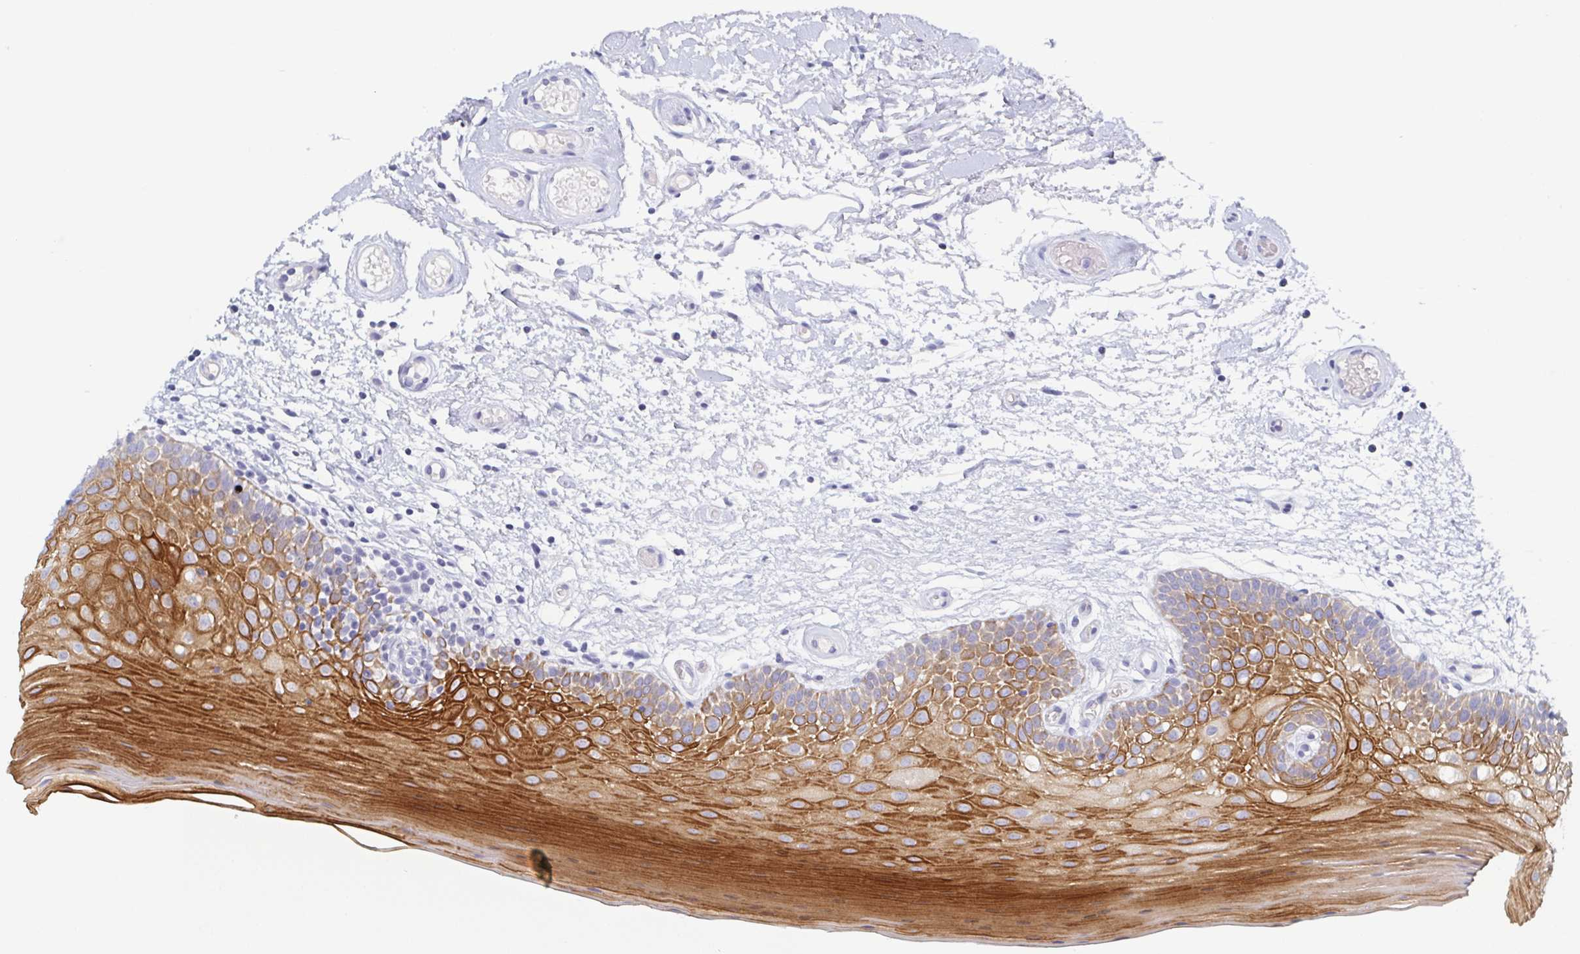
{"staining": {"intensity": "strong", "quantity": "25%-75%", "location": "cytoplasmic/membranous"}, "tissue": "oral mucosa", "cell_type": "Squamous epithelial cells", "image_type": "normal", "snomed": [{"axis": "morphology", "description": "Normal tissue, NOS"}, {"axis": "morphology", "description": "Squamous cell carcinoma, NOS"}, {"axis": "topography", "description": "Oral tissue"}, {"axis": "topography", "description": "Tounge, NOS"}, {"axis": "topography", "description": "Head-Neck"}], "caption": "The immunohistochemical stain highlights strong cytoplasmic/membranous expression in squamous epithelial cells of unremarkable oral mucosa. (IHC, brightfield microscopy, high magnification).", "gene": "RHOV", "patient": {"sex": "male", "age": 62}}